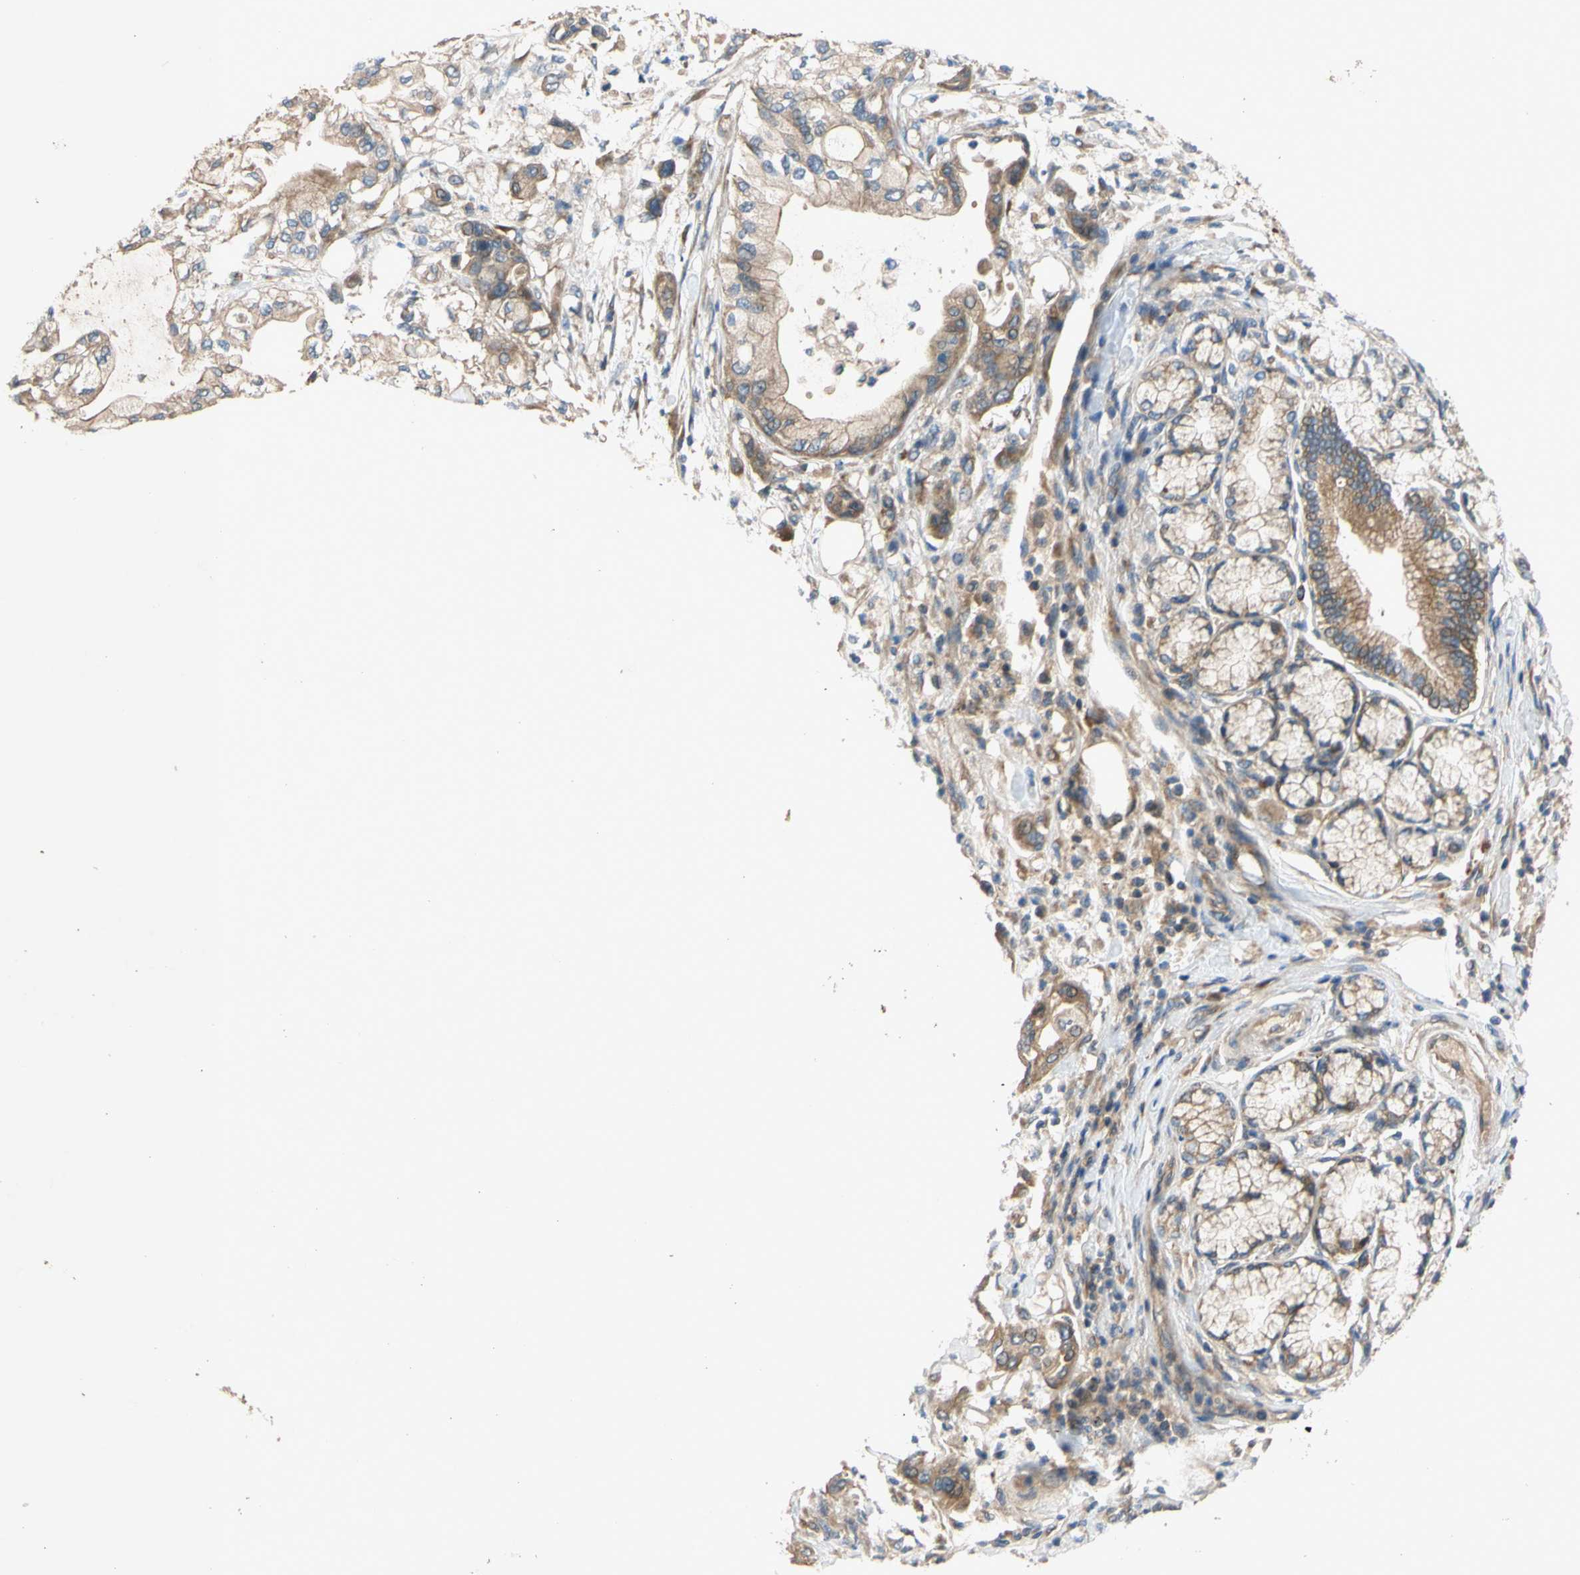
{"staining": {"intensity": "moderate", "quantity": ">75%", "location": "cytoplasmic/membranous"}, "tissue": "pancreatic cancer", "cell_type": "Tumor cells", "image_type": "cancer", "snomed": [{"axis": "morphology", "description": "Adenocarcinoma, NOS"}, {"axis": "morphology", "description": "Adenocarcinoma, metastatic, NOS"}, {"axis": "topography", "description": "Lymph node"}, {"axis": "topography", "description": "Pancreas"}, {"axis": "topography", "description": "Duodenum"}], "caption": "This is an image of immunohistochemistry staining of metastatic adenocarcinoma (pancreatic), which shows moderate positivity in the cytoplasmic/membranous of tumor cells.", "gene": "MBTPS2", "patient": {"sex": "female", "age": 64}}